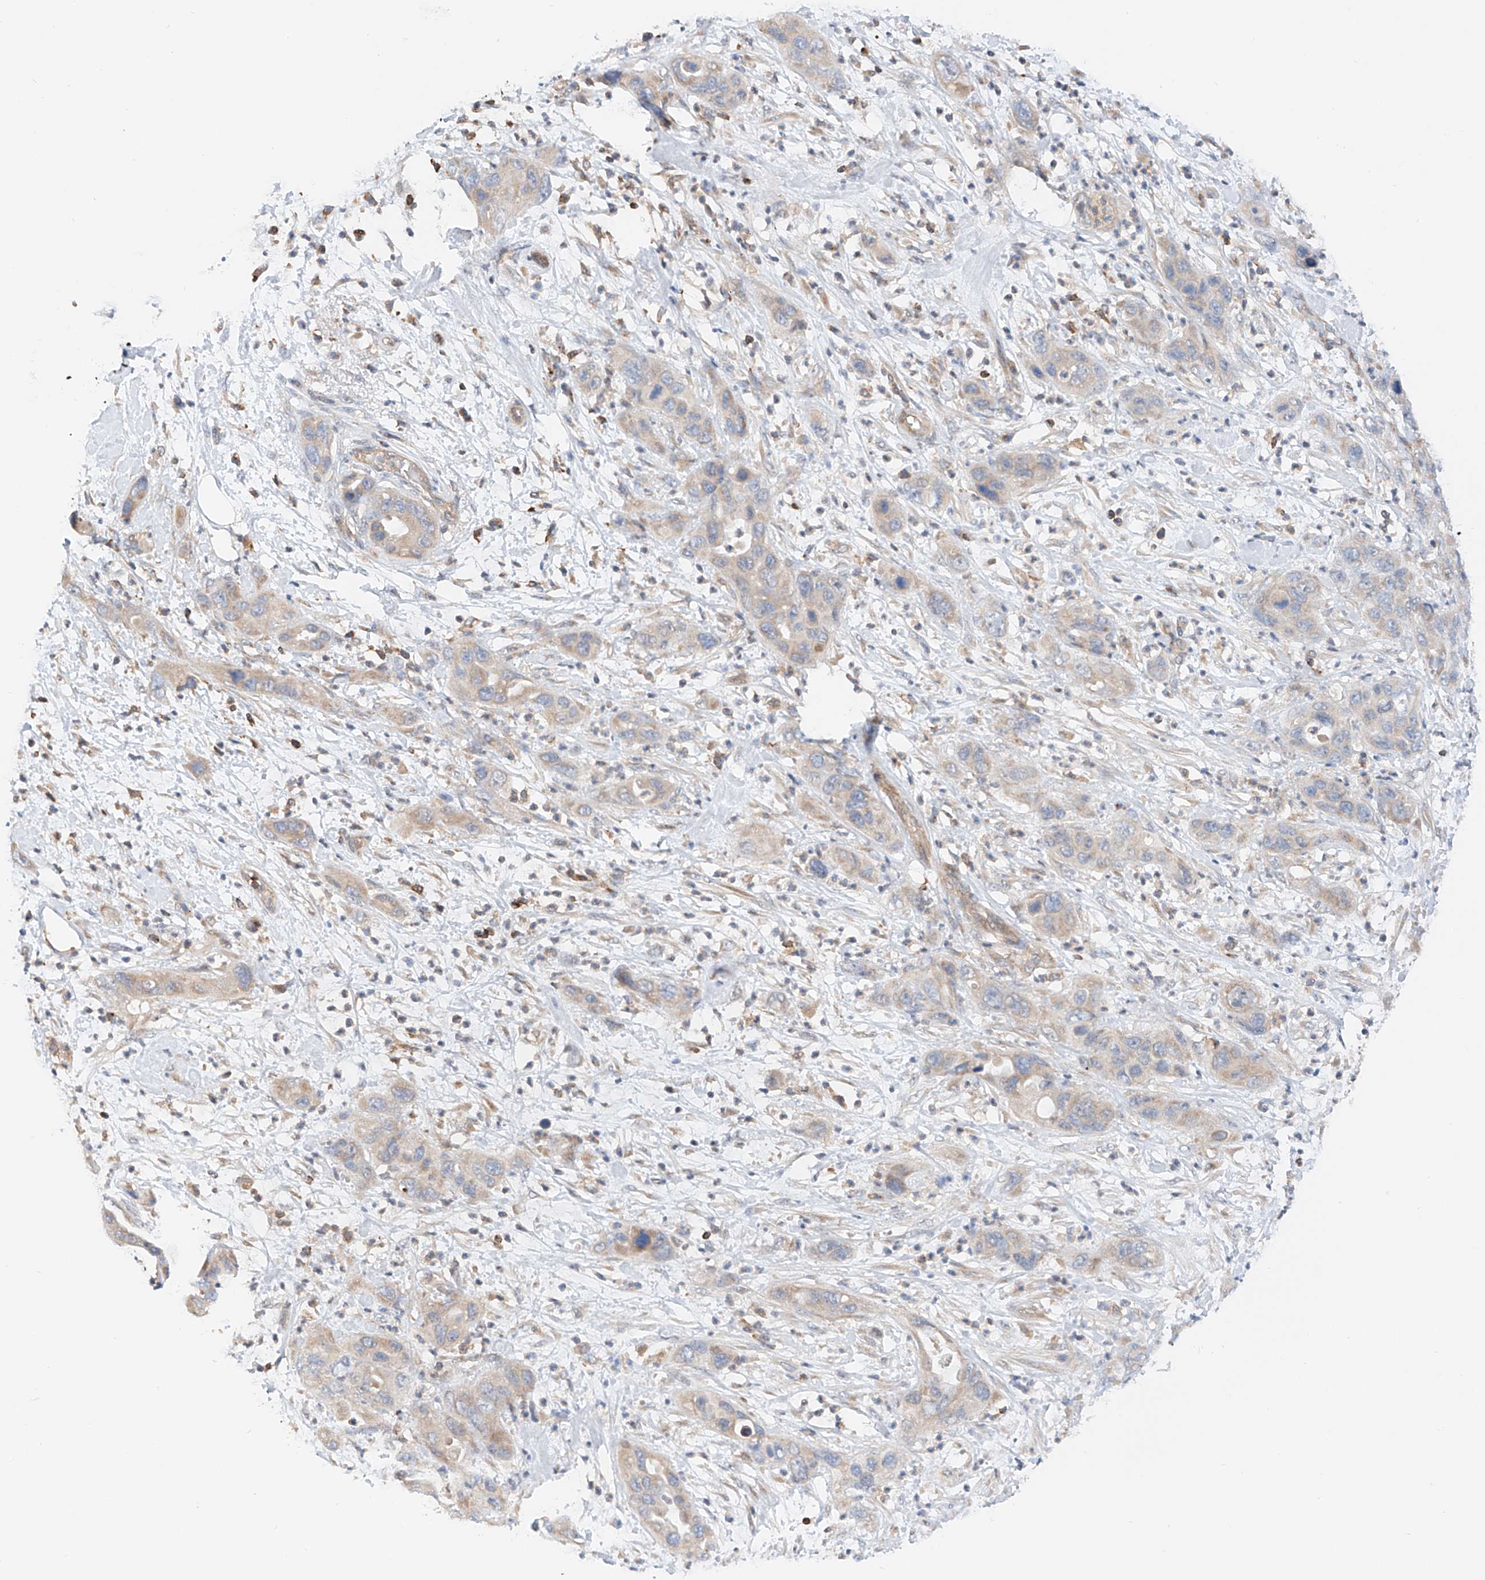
{"staining": {"intensity": "weak", "quantity": "25%-75%", "location": "cytoplasmic/membranous"}, "tissue": "pancreatic cancer", "cell_type": "Tumor cells", "image_type": "cancer", "snomed": [{"axis": "morphology", "description": "Adenocarcinoma, NOS"}, {"axis": "topography", "description": "Pancreas"}], "caption": "Weak cytoplasmic/membranous staining is present in approximately 25%-75% of tumor cells in adenocarcinoma (pancreatic).", "gene": "MFN2", "patient": {"sex": "female", "age": 71}}